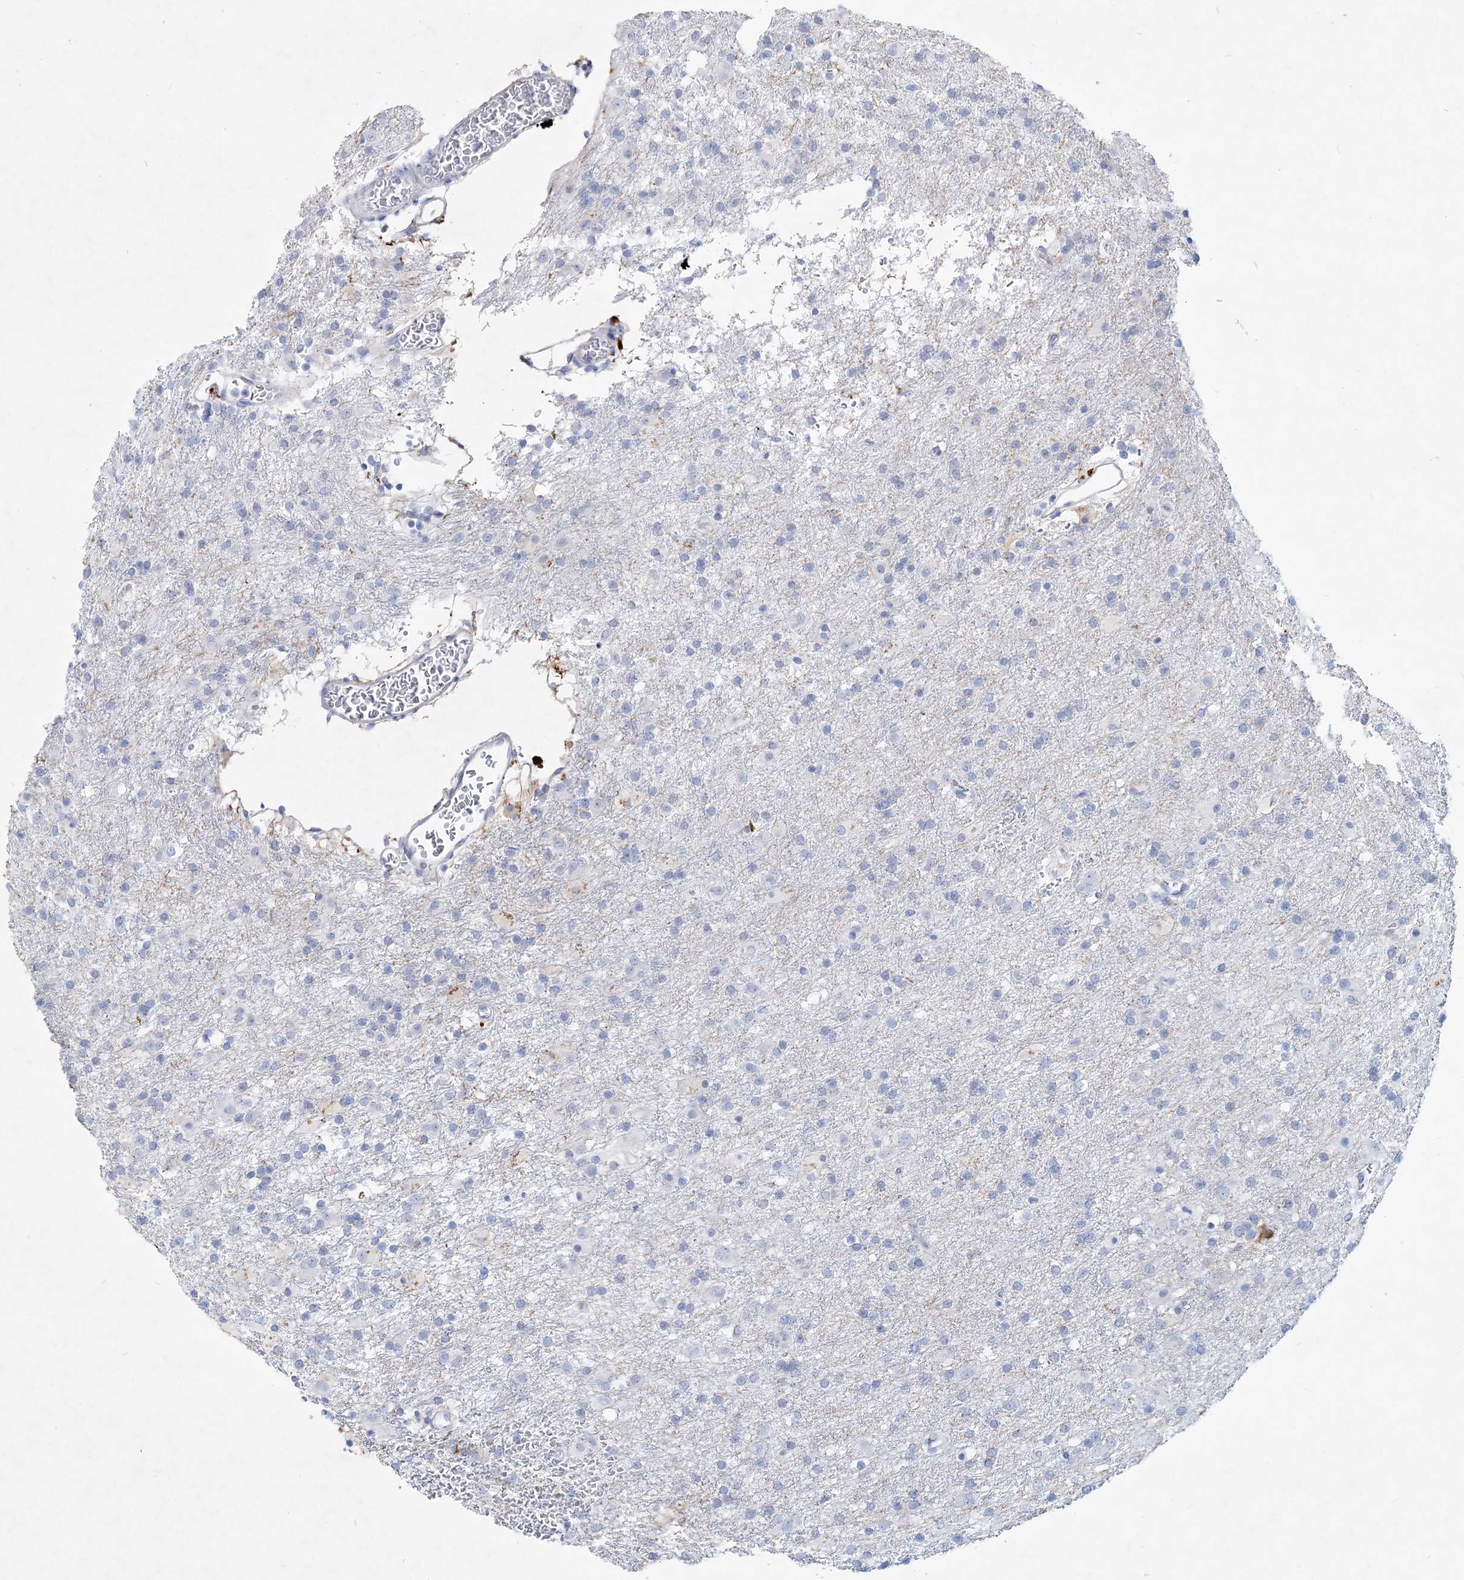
{"staining": {"intensity": "negative", "quantity": "none", "location": "none"}, "tissue": "glioma", "cell_type": "Tumor cells", "image_type": "cancer", "snomed": [{"axis": "morphology", "description": "Glioma, malignant, Low grade"}, {"axis": "topography", "description": "Brain"}], "caption": "The immunohistochemistry image has no significant staining in tumor cells of malignant glioma (low-grade) tissue. (Immunohistochemistry (ihc), brightfield microscopy, high magnification).", "gene": "SPINK7", "patient": {"sex": "male", "age": 65}}